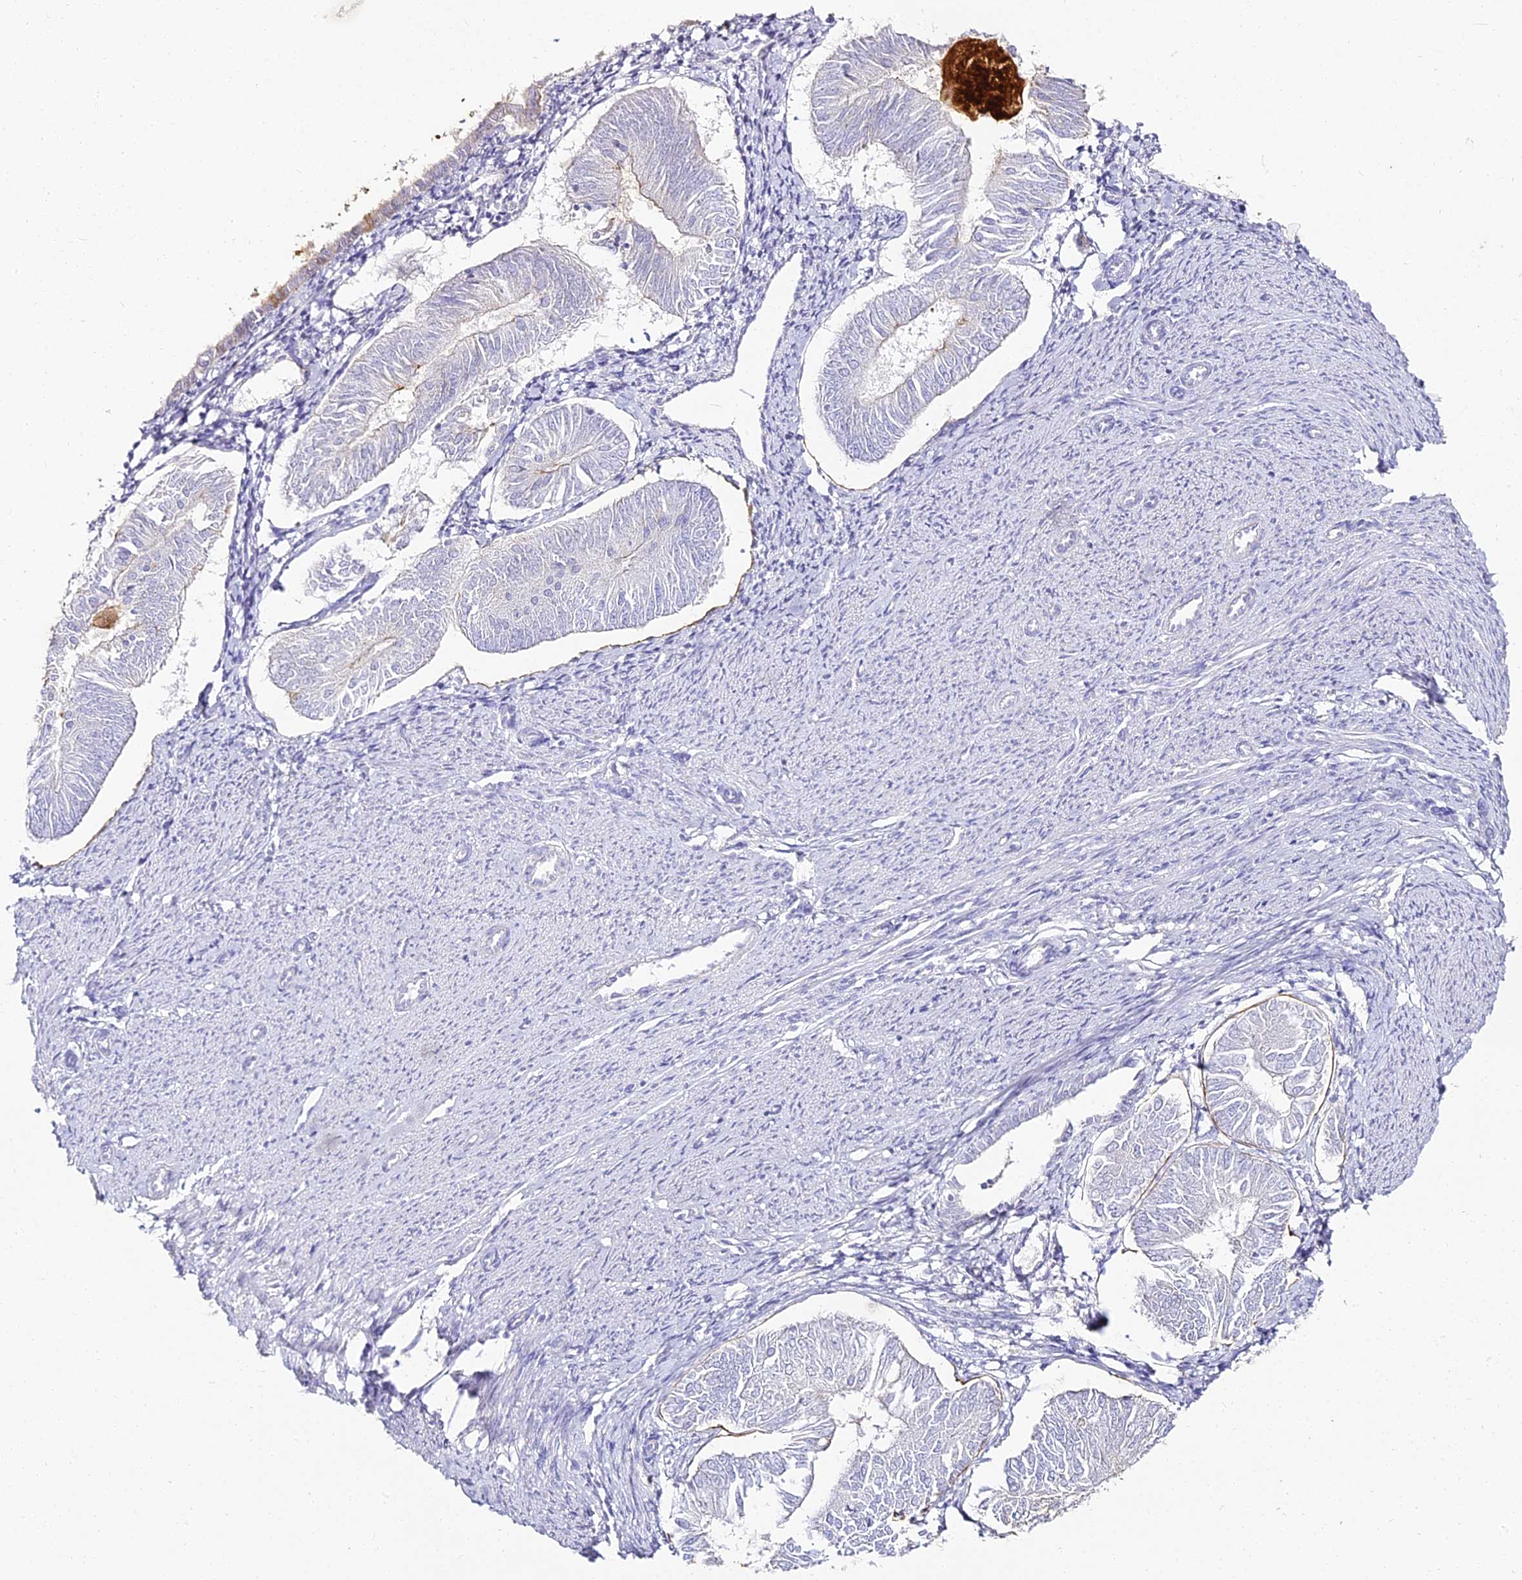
{"staining": {"intensity": "negative", "quantity": "none", "location": "none"}, "tissue": "endometrial cancer", "cell_type": "Tumor cells", "image_type": "cancer", "snomed": [{"axis": "morphology", "description": "Adenocarcinoma, NOS"}, {"axis": "topography", "description": "Endometrium"}], "caption": "This is a image of immunohistochemistry staining of adenocarcinoma (endometrial), which shows no staining in tumor cells. (Brightfield microscopy of DAB IHC at high magnification).", "gene": "ALPG", "patient": {"sex": "female", "age": 58}}